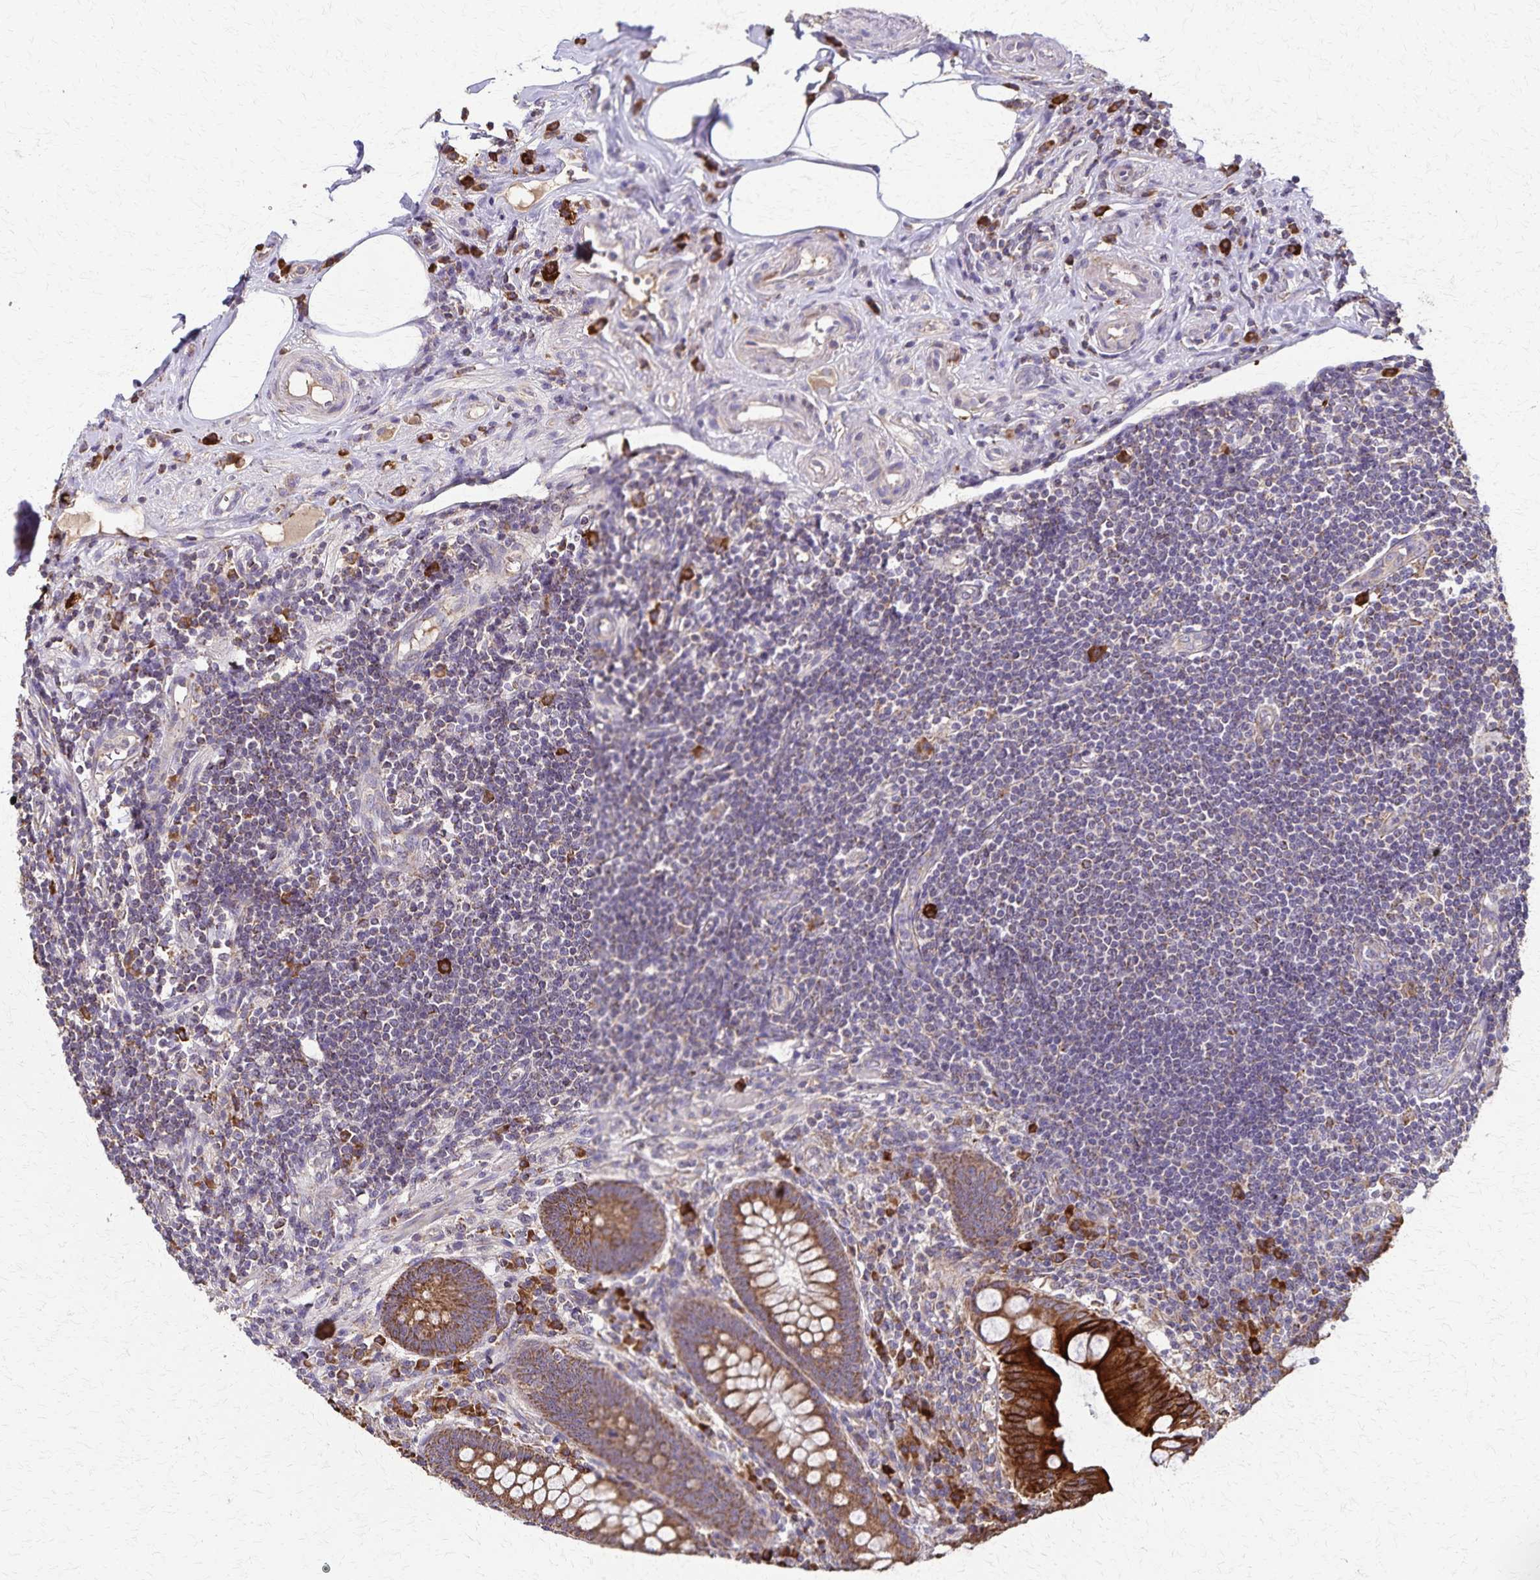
{"staining": {"intensity": "strong", "quantity": ">75%", "location": "cytoplasmic/membranous"}, "tissue": "appendix", "cell_type": "Glandular cells", "image_type": "normal", "snomed": [{"axis": "morphology", "description": "Normal tissue, NOS"}, {"axis": "topography", "description": "Appendix"}], "caption": "Human appendix stained for a protein (brown) reveals strong cytoplasmic/membranous positive positivity in about >75% of glandular cells.", "gene": "RNF10", "patient": {"sex": "female", "age": 57}}